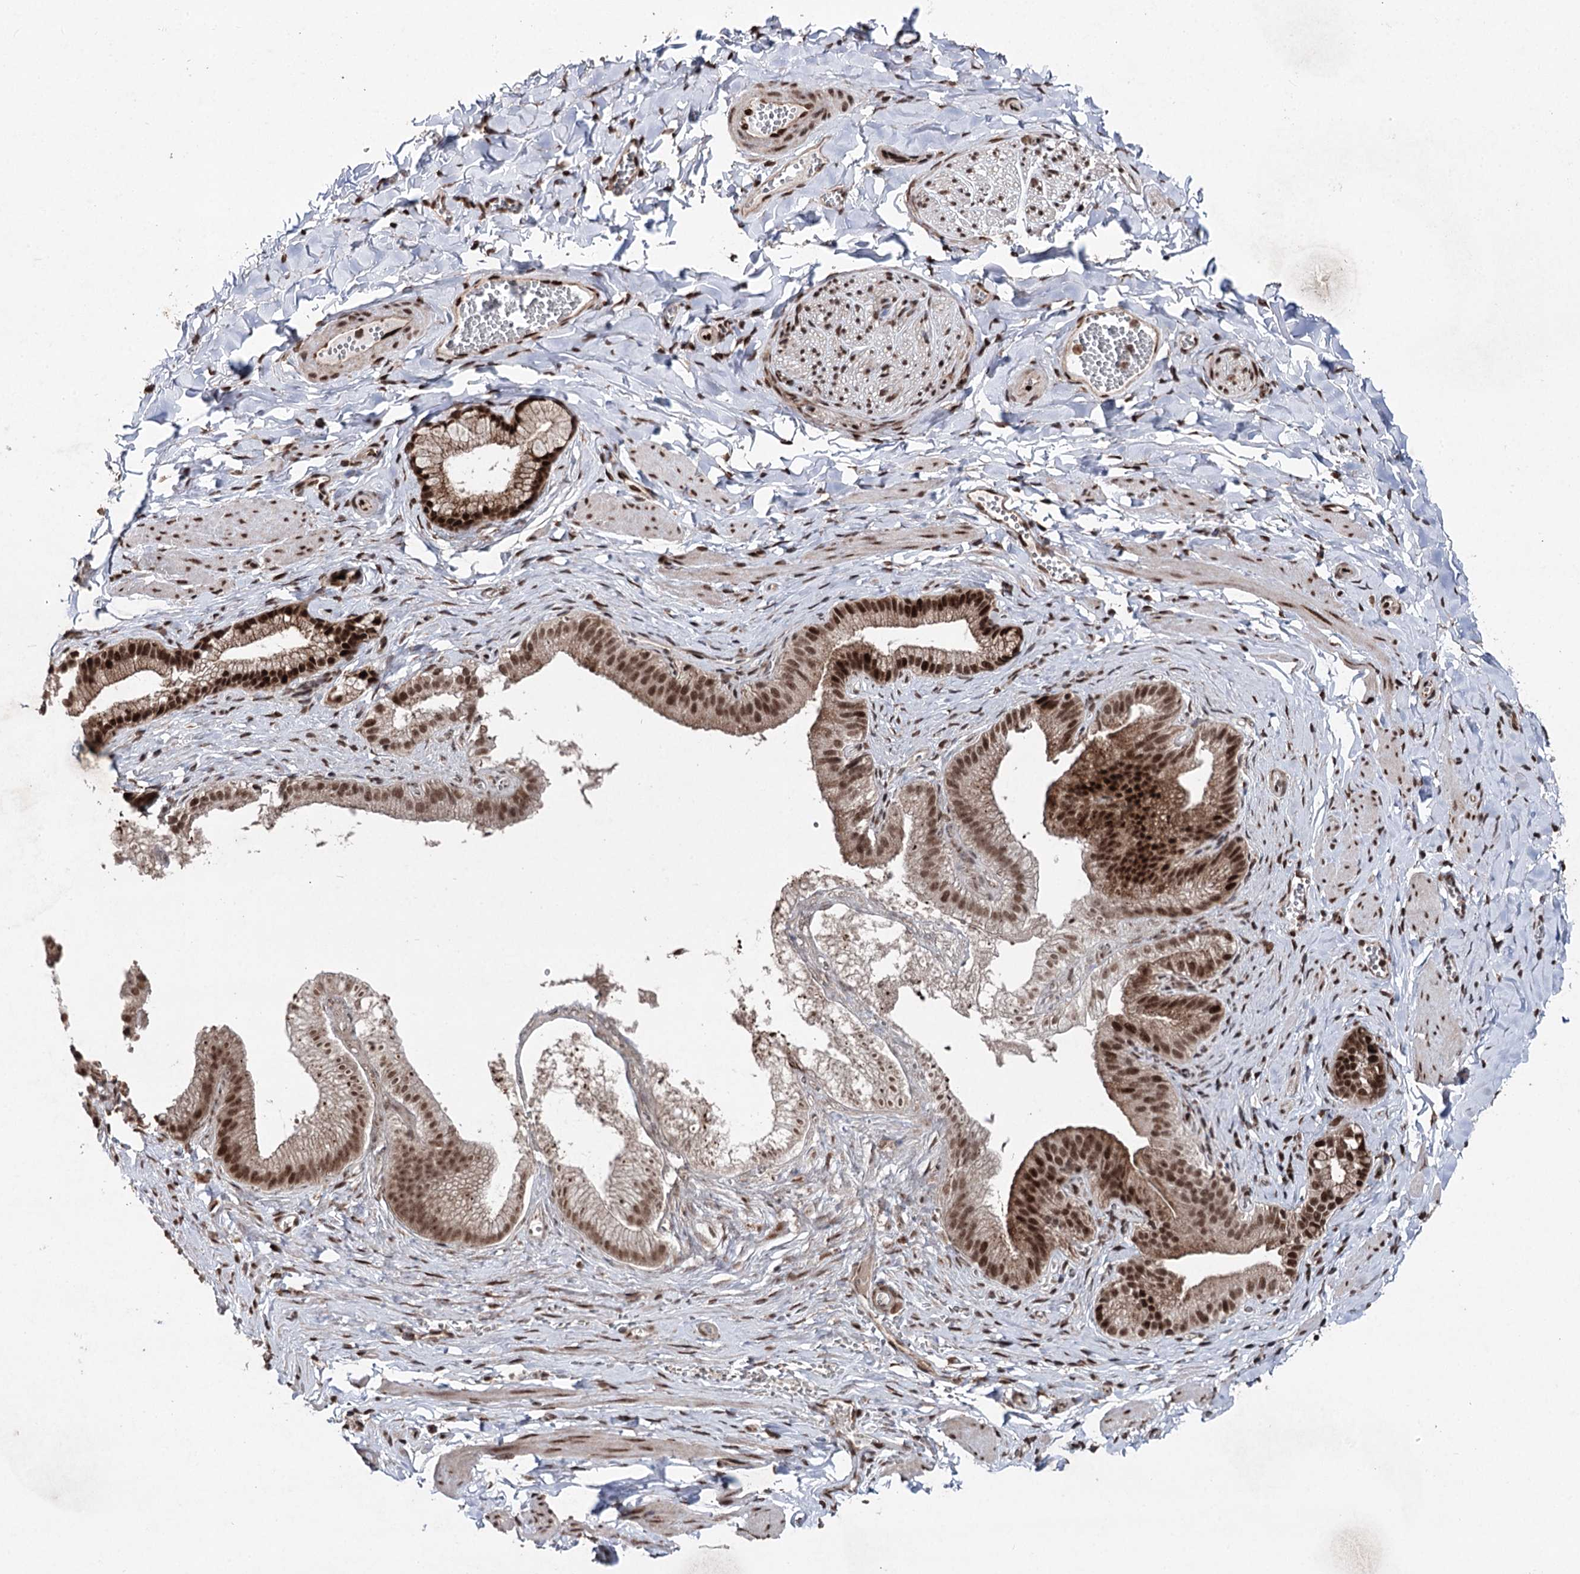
{"staining": {"intensity": "strong", "quantity": ">75%", "location": "cytoplasmic/membranous,nuclear"}, "tissue": "adipose tissue", "cell_type": "Adipocytes", "image_type": "normal", "snomed": [{"axis": "morphology", "description": "Normal tissue, NOS"}, {"axis": "topography", "description": "Gallbladder"}, {"axis": "topography", "description": "Peripheral nerve tissue"}], "caption": "An IHC micrograph of benign tissue is shown. Protein staining in brown labels strong cytoplasmic/membranous,nuclear positivity in adipose tissue within adipocytes. (DAB IHC, brown staining for protein, blue staining for nuclei).", "gene": "PDCD4", "patient": {"sex": "male", "age": 38}}